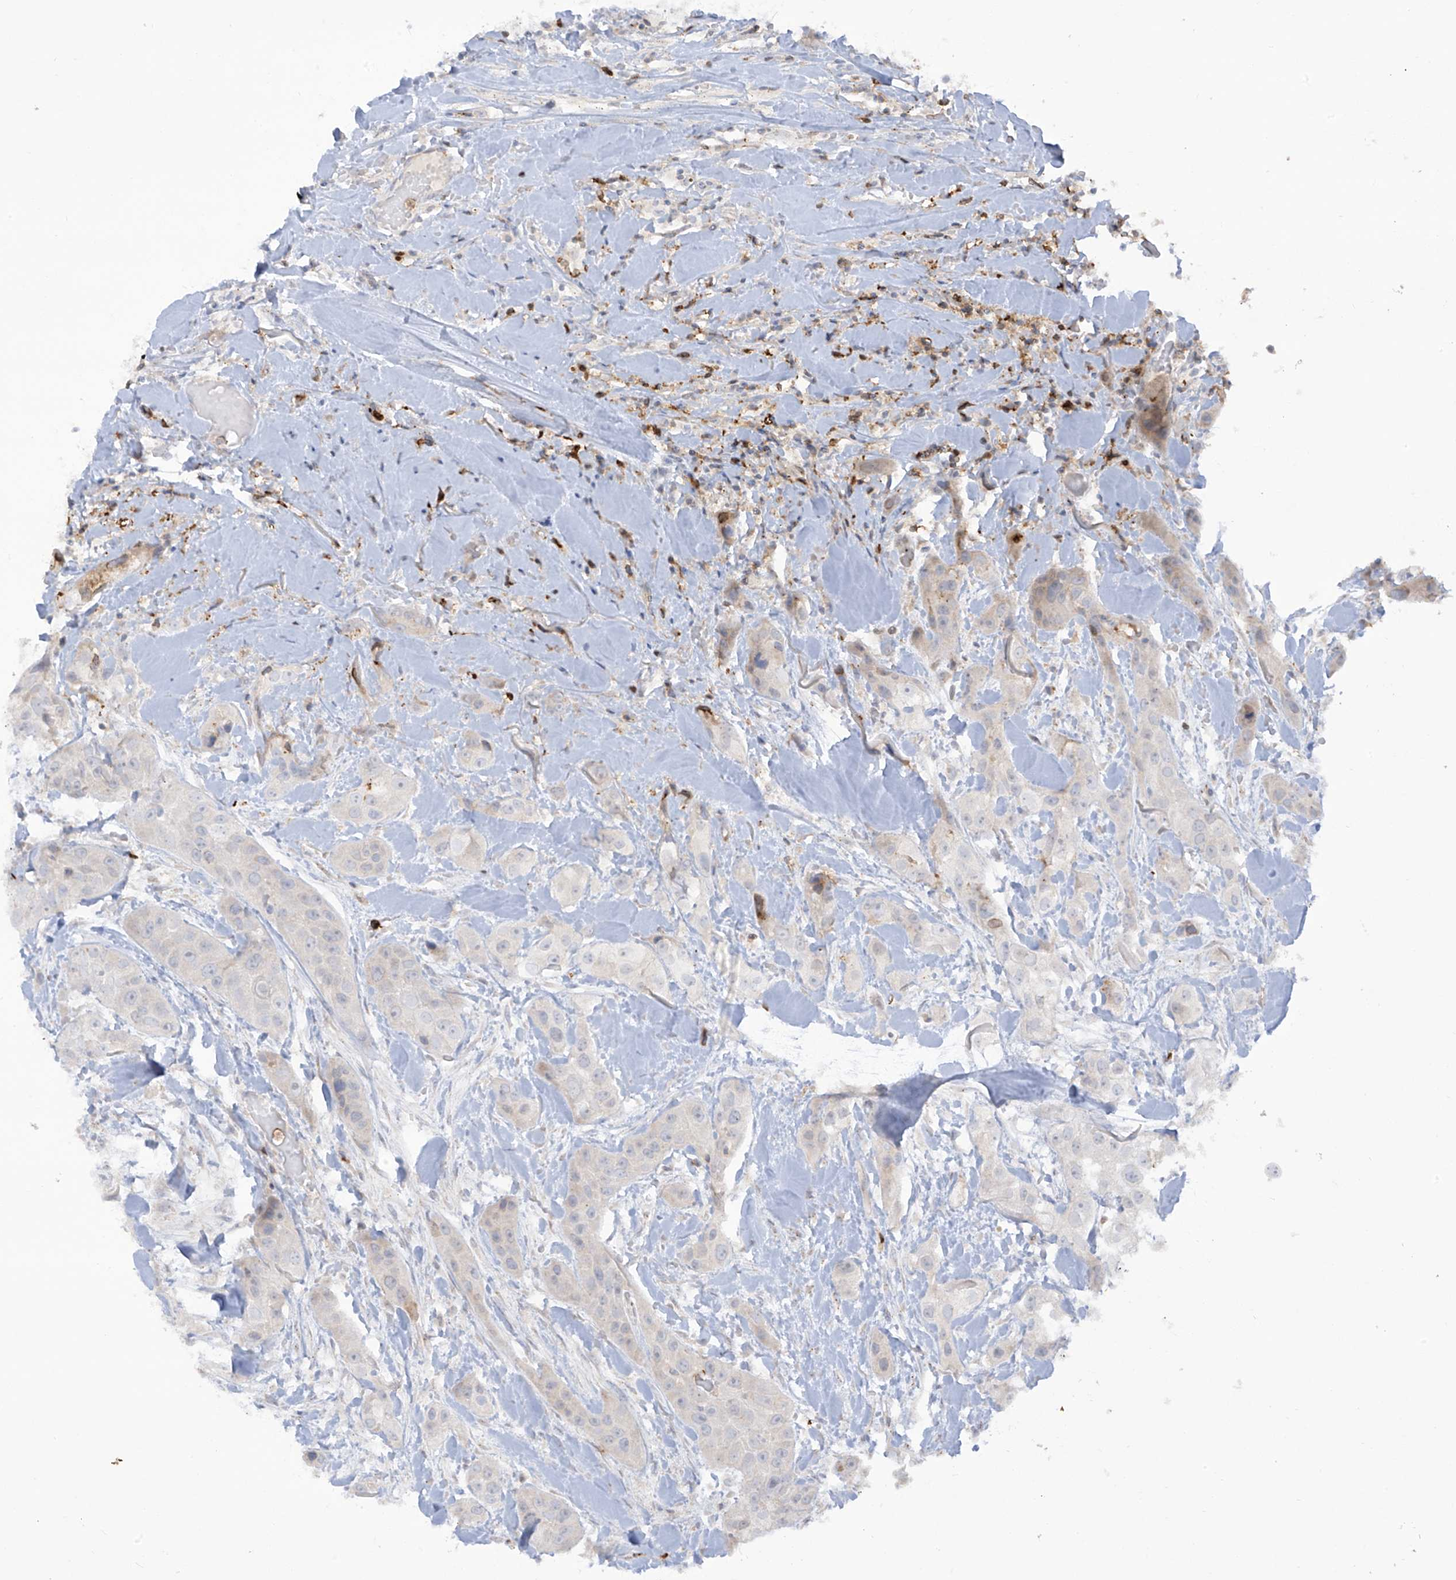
{"staining": {"intensity": "negative", "quantity": "none", "location": "none"}, "tissue": "head and neck cancer", "cell_type": "Tumor cells", "image_type": "cancer", "snomed": [{"axis": "morphology", "description": "Normal tissue, NOS"}, {"axis": "morphology", "description": "Squamous cell carcinoma, NOS"}, {"axis": "topography", "description": "Skeletal muscle"}, {"axis": "topography", "description": "Head-Neck"}], "caption": "Immunohistochemistry (IHC) photomicrograph of head and neck cancer stained for a protein (brown), which exhibits no positivity in tumor cells. (Stains: DAB (3,3'-diaminobenzidine) immunohistochemistry (IHC) with hematoxylin counter stain, Microscopy: brightfield microscopy at high magnification).", "gene": "NOTO", "patient": {"sex": "male", "age": 51}}